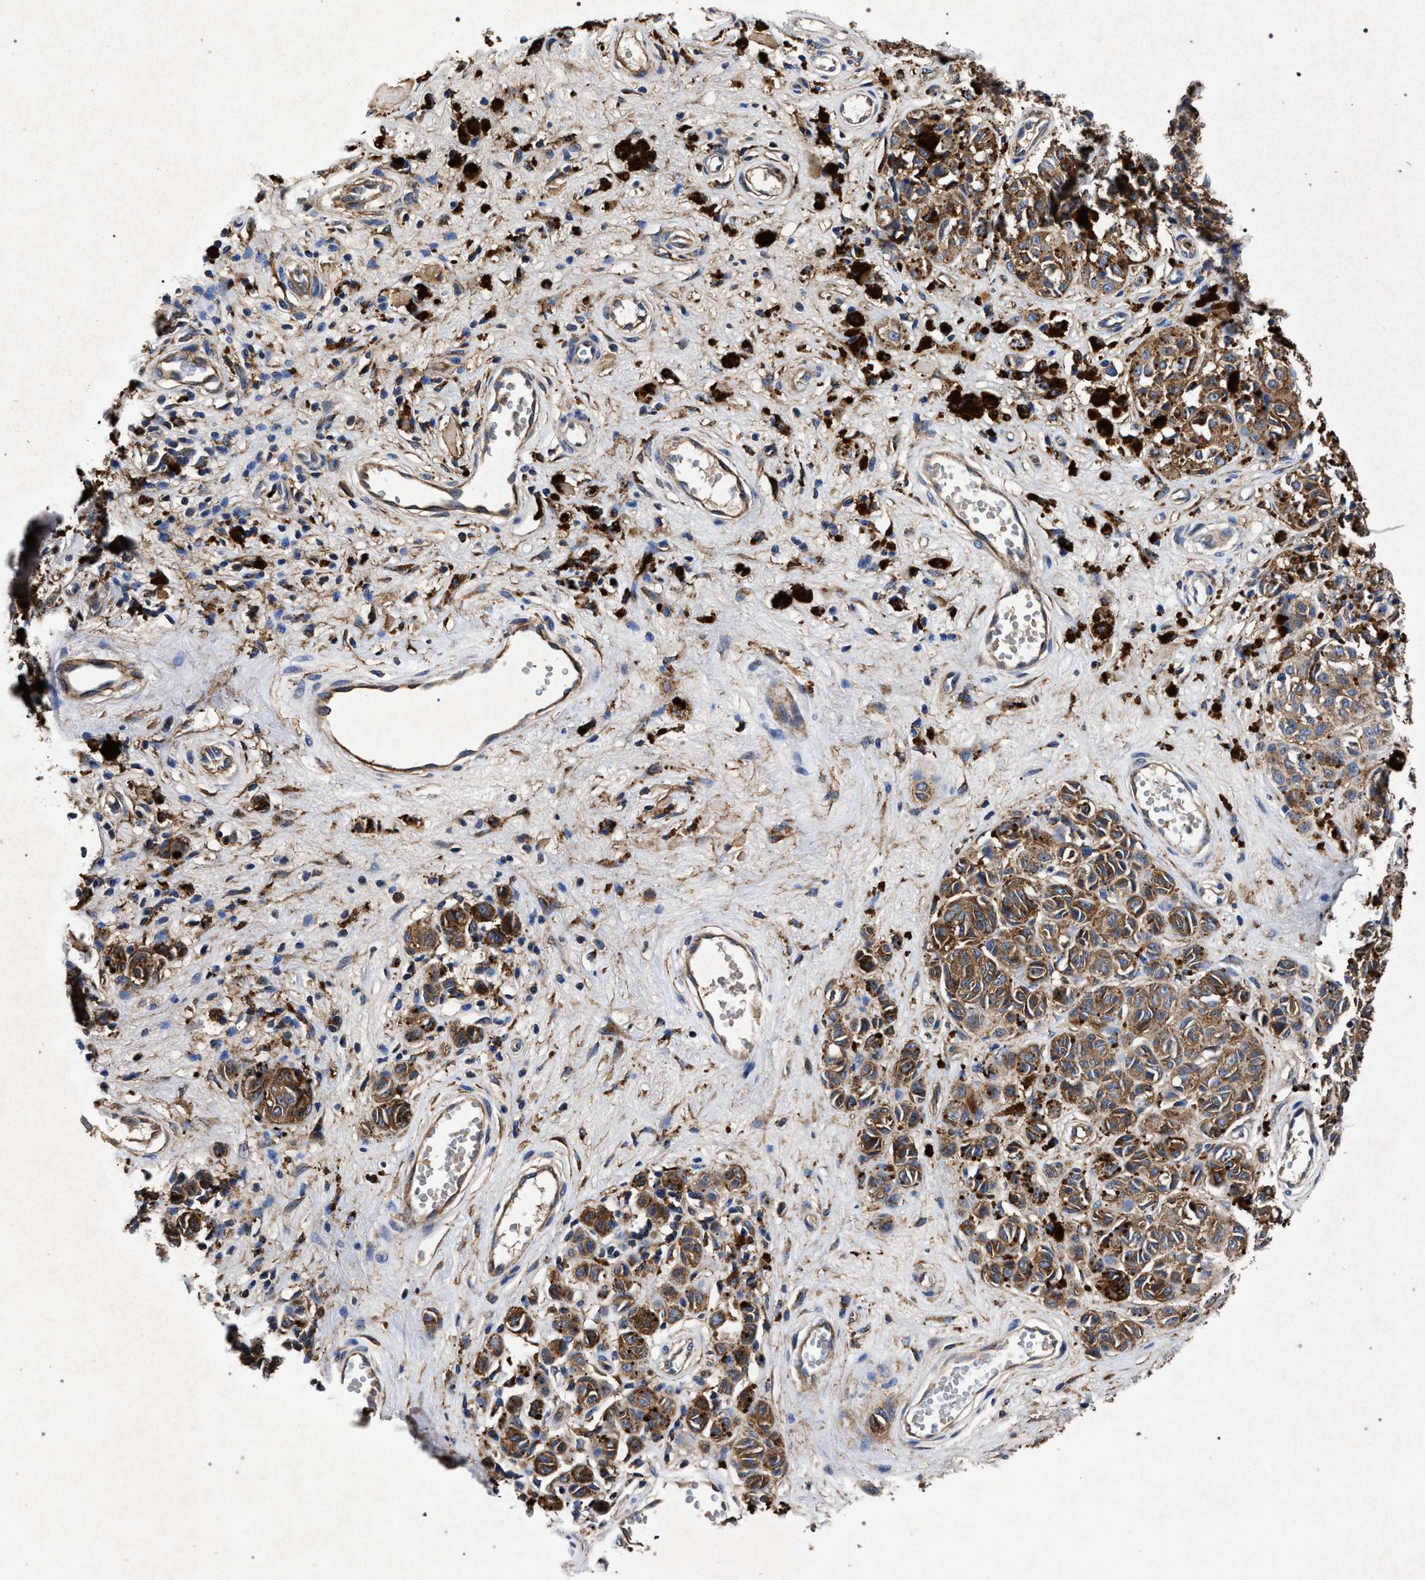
{"staining": {"intensity": "moderate", "quantity": ">75%", "location": "cytoplasmic/membranous"}, "tissue": "melanoma", "cell_type": "Tumor cells", "image_type": "cancer", "snomed": [{"axis": "morphology", "description": "Malignant melanoma, NOS"}, {"axis": "topography", "description": "Skin"}], "caption": "This is a micrograph of immunohistochemistry staining of malignant melanoma, which shows moderate staining in the cytoplasmic/membranous of tumor cells.", "gene": "MARCKS", "patient": {"sex": "female", "age": 64}}